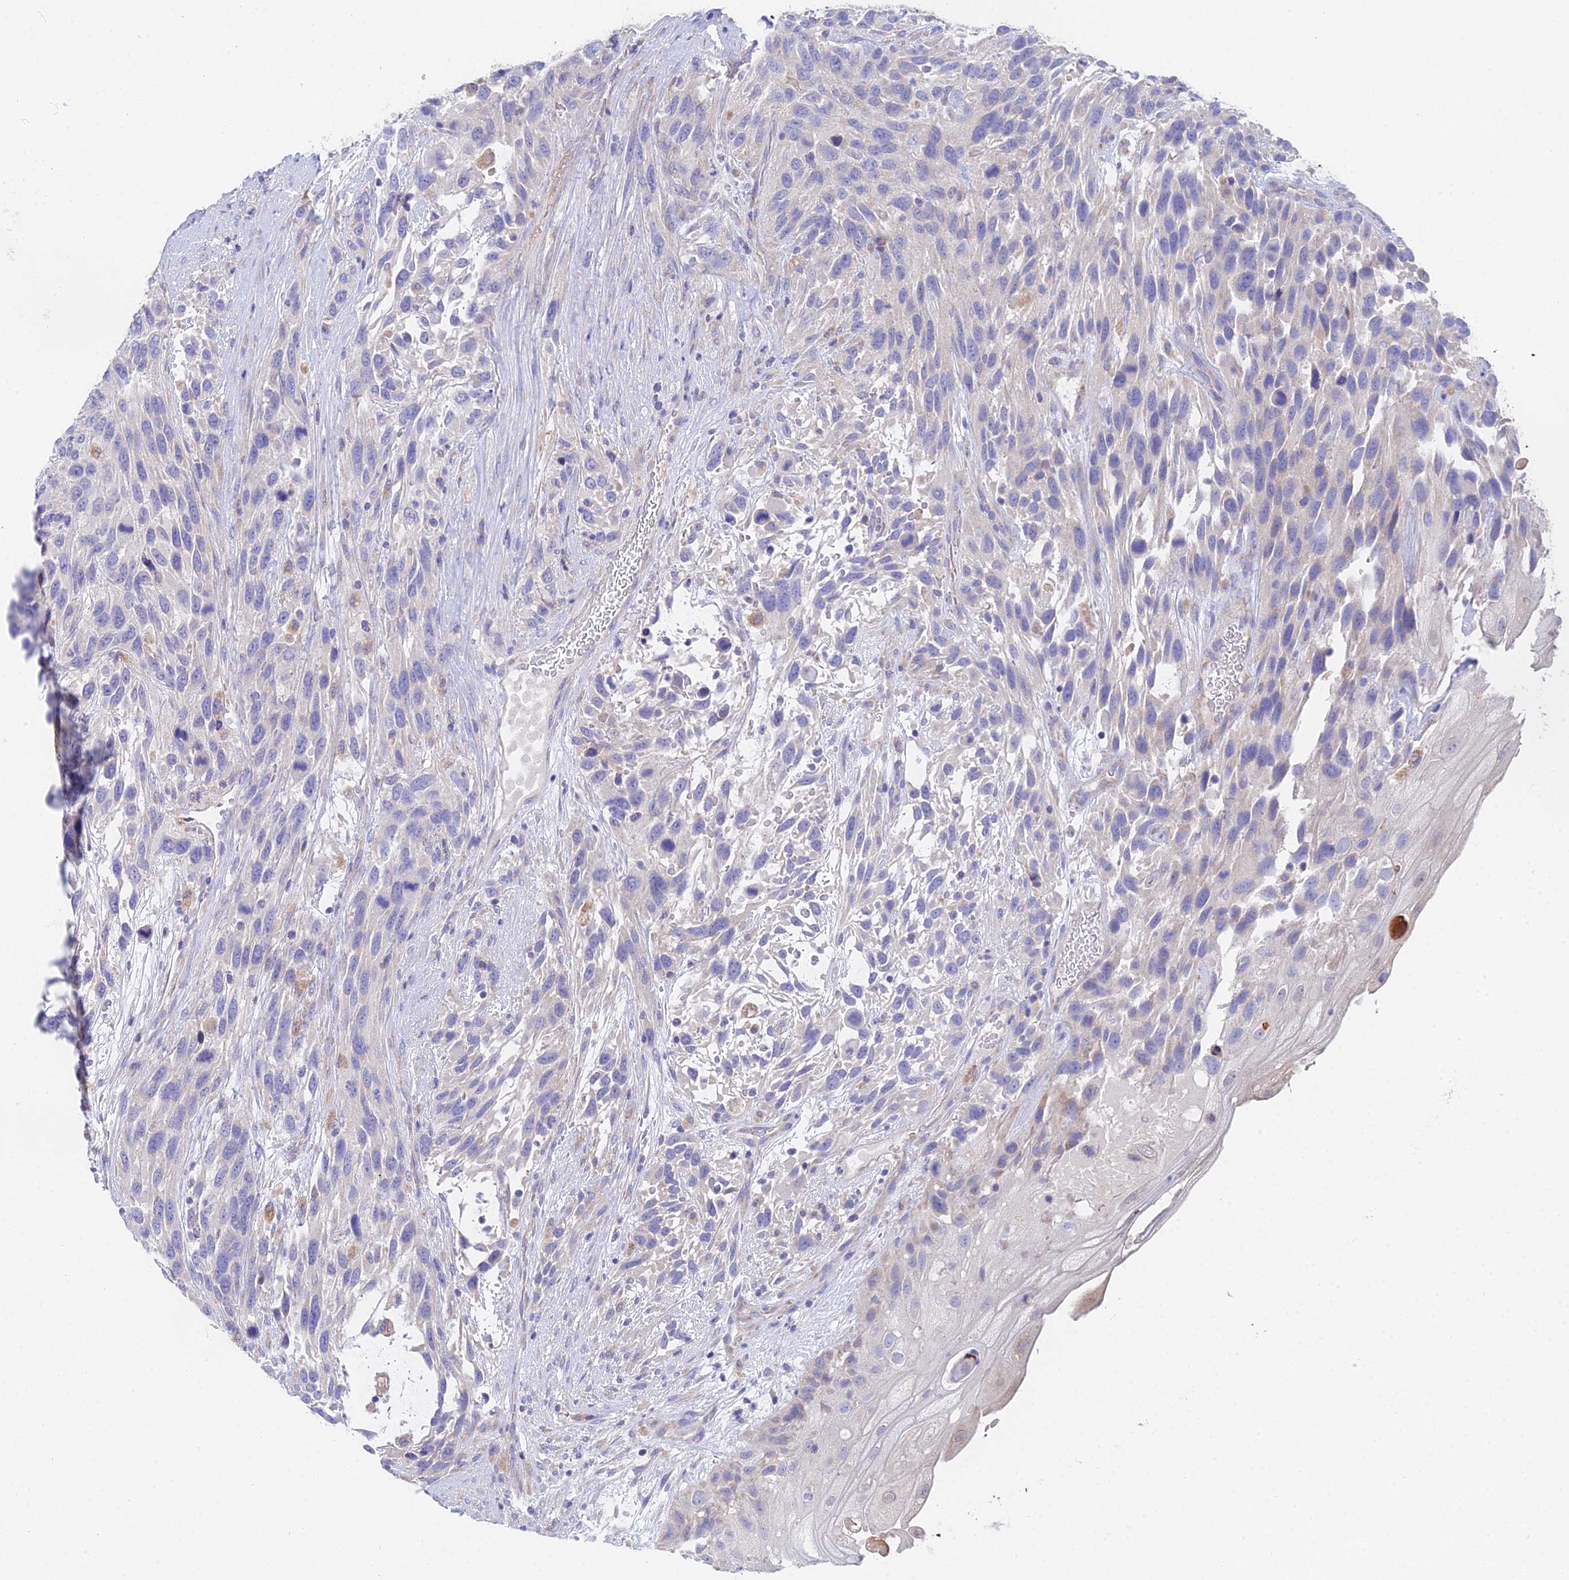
{"staining": {"intensity": "negative", "quantity": "none", "location": "none"}, "tissue": "urothelial cancer", "cell_type": "Tumor cells", "image_type": "cancer", "snomed": [{"axis": "morphology", "description": "Urothelial carcinoma, High grade"}, {"axis": "topography", "description": "Urinary bladder"}], "caption": "This image is of urothelial cancer stained with IHC to label a protein in brown with the nuclei are counter-stained blue. There is no expression in tumor cells. (DAB immunohistochemistry (IHC), high magnification).", "gene": "PPP2R2C", "patient": {"sex": "female", "age": 70}}